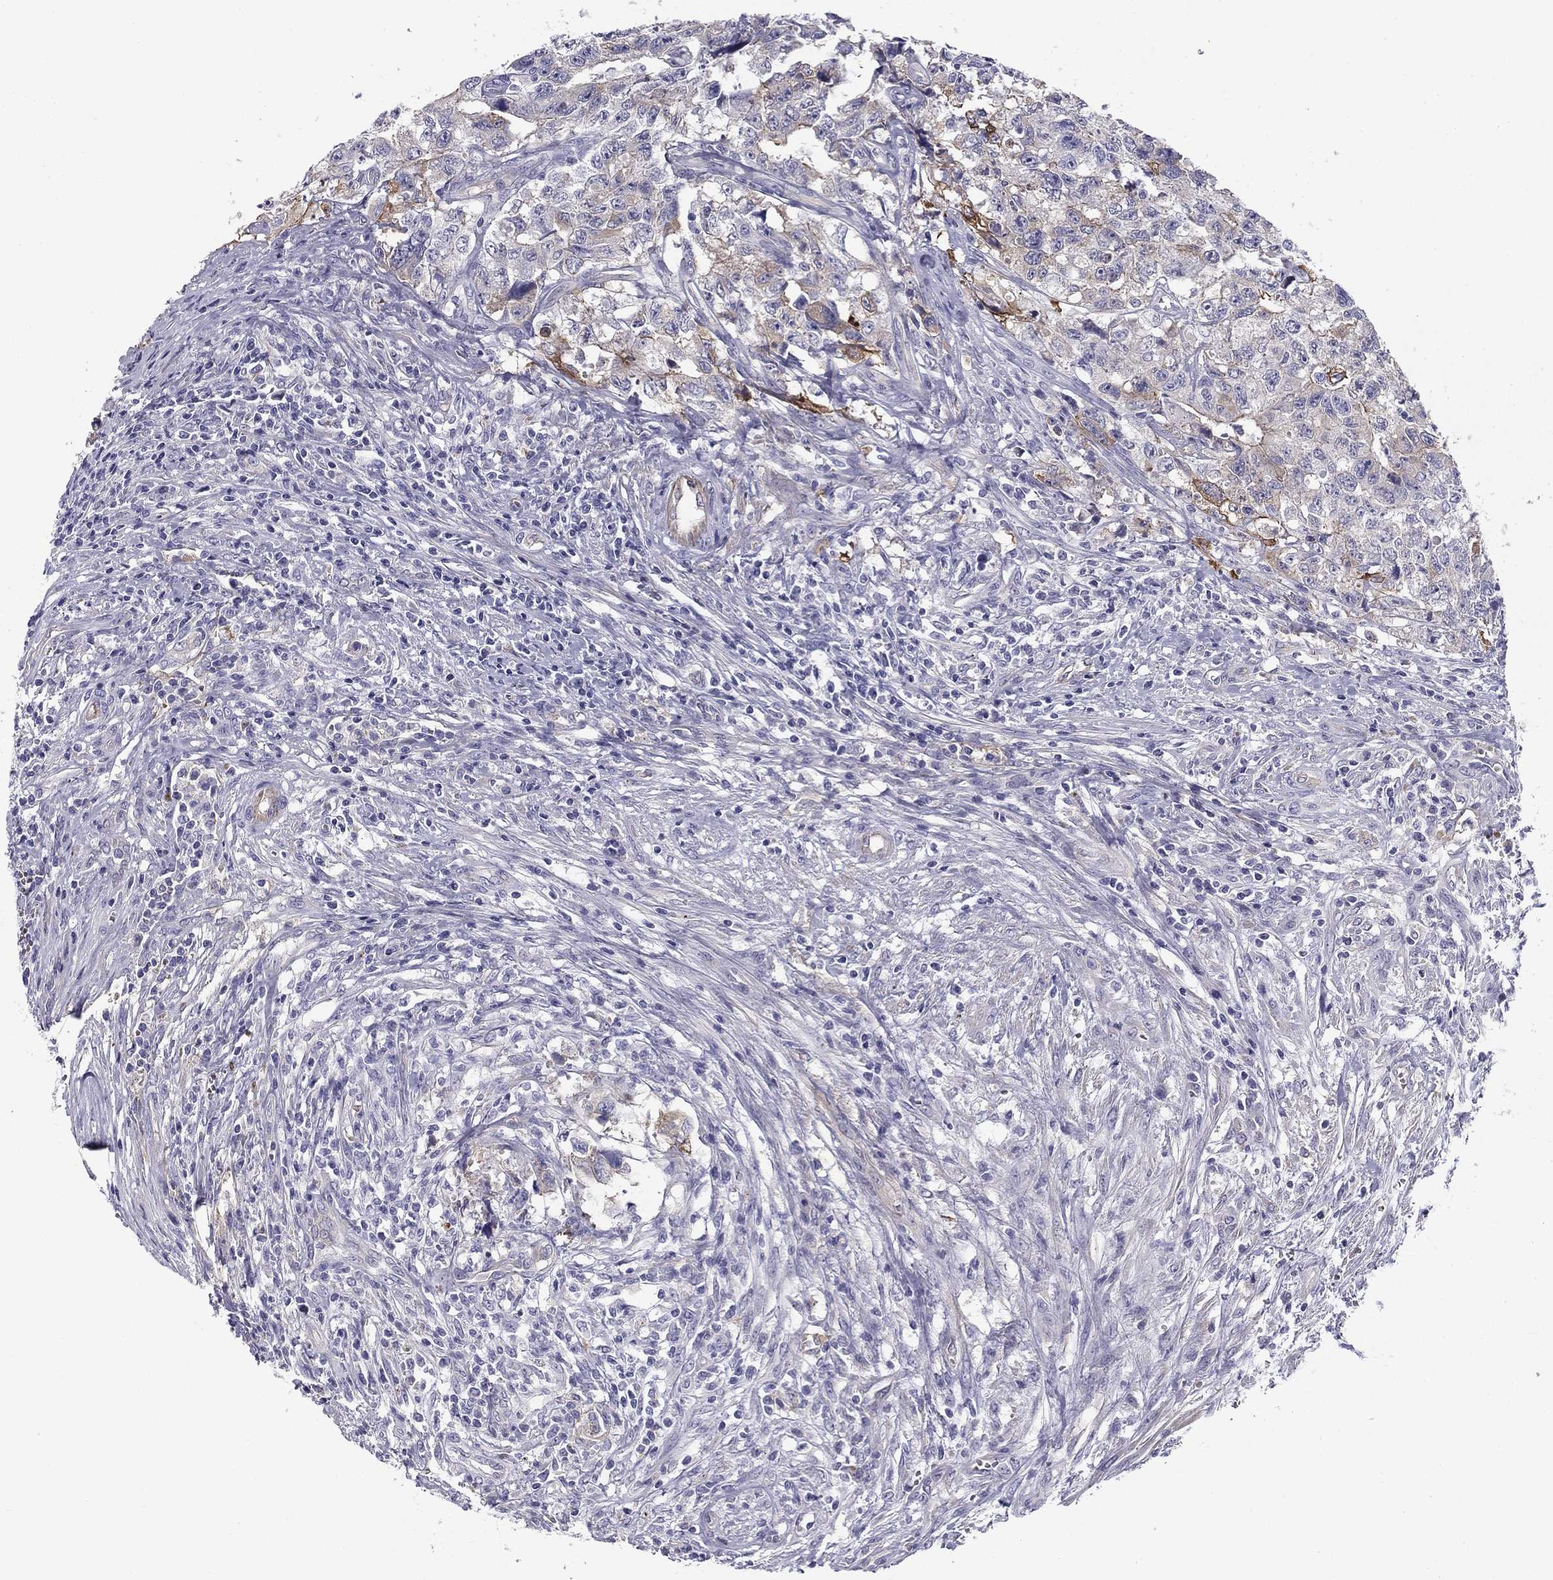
{"staining": {"intensity": "moderate", "quantity": "<25%", "location": "cytoplasmic/membranous"}, "tissue": "testis cancer", "cell_type": "Tumor cells", "image_type": "cancer", "snomed": [{"axis": "morphology", "description": "Carcinoma, Embryonal, NOS"}, {"axis": "topography", "description": "Testis"}], "caption": "This photomicrograph demonstrates immunohistochemistry staining of testis cancer (embryonal carcinoma), with low moderate cytoplasmic/membranous positivity in approximately <25% of tumor cells.", "gene": "FLNC", "patient": {"sex": "male", "age": 24}}